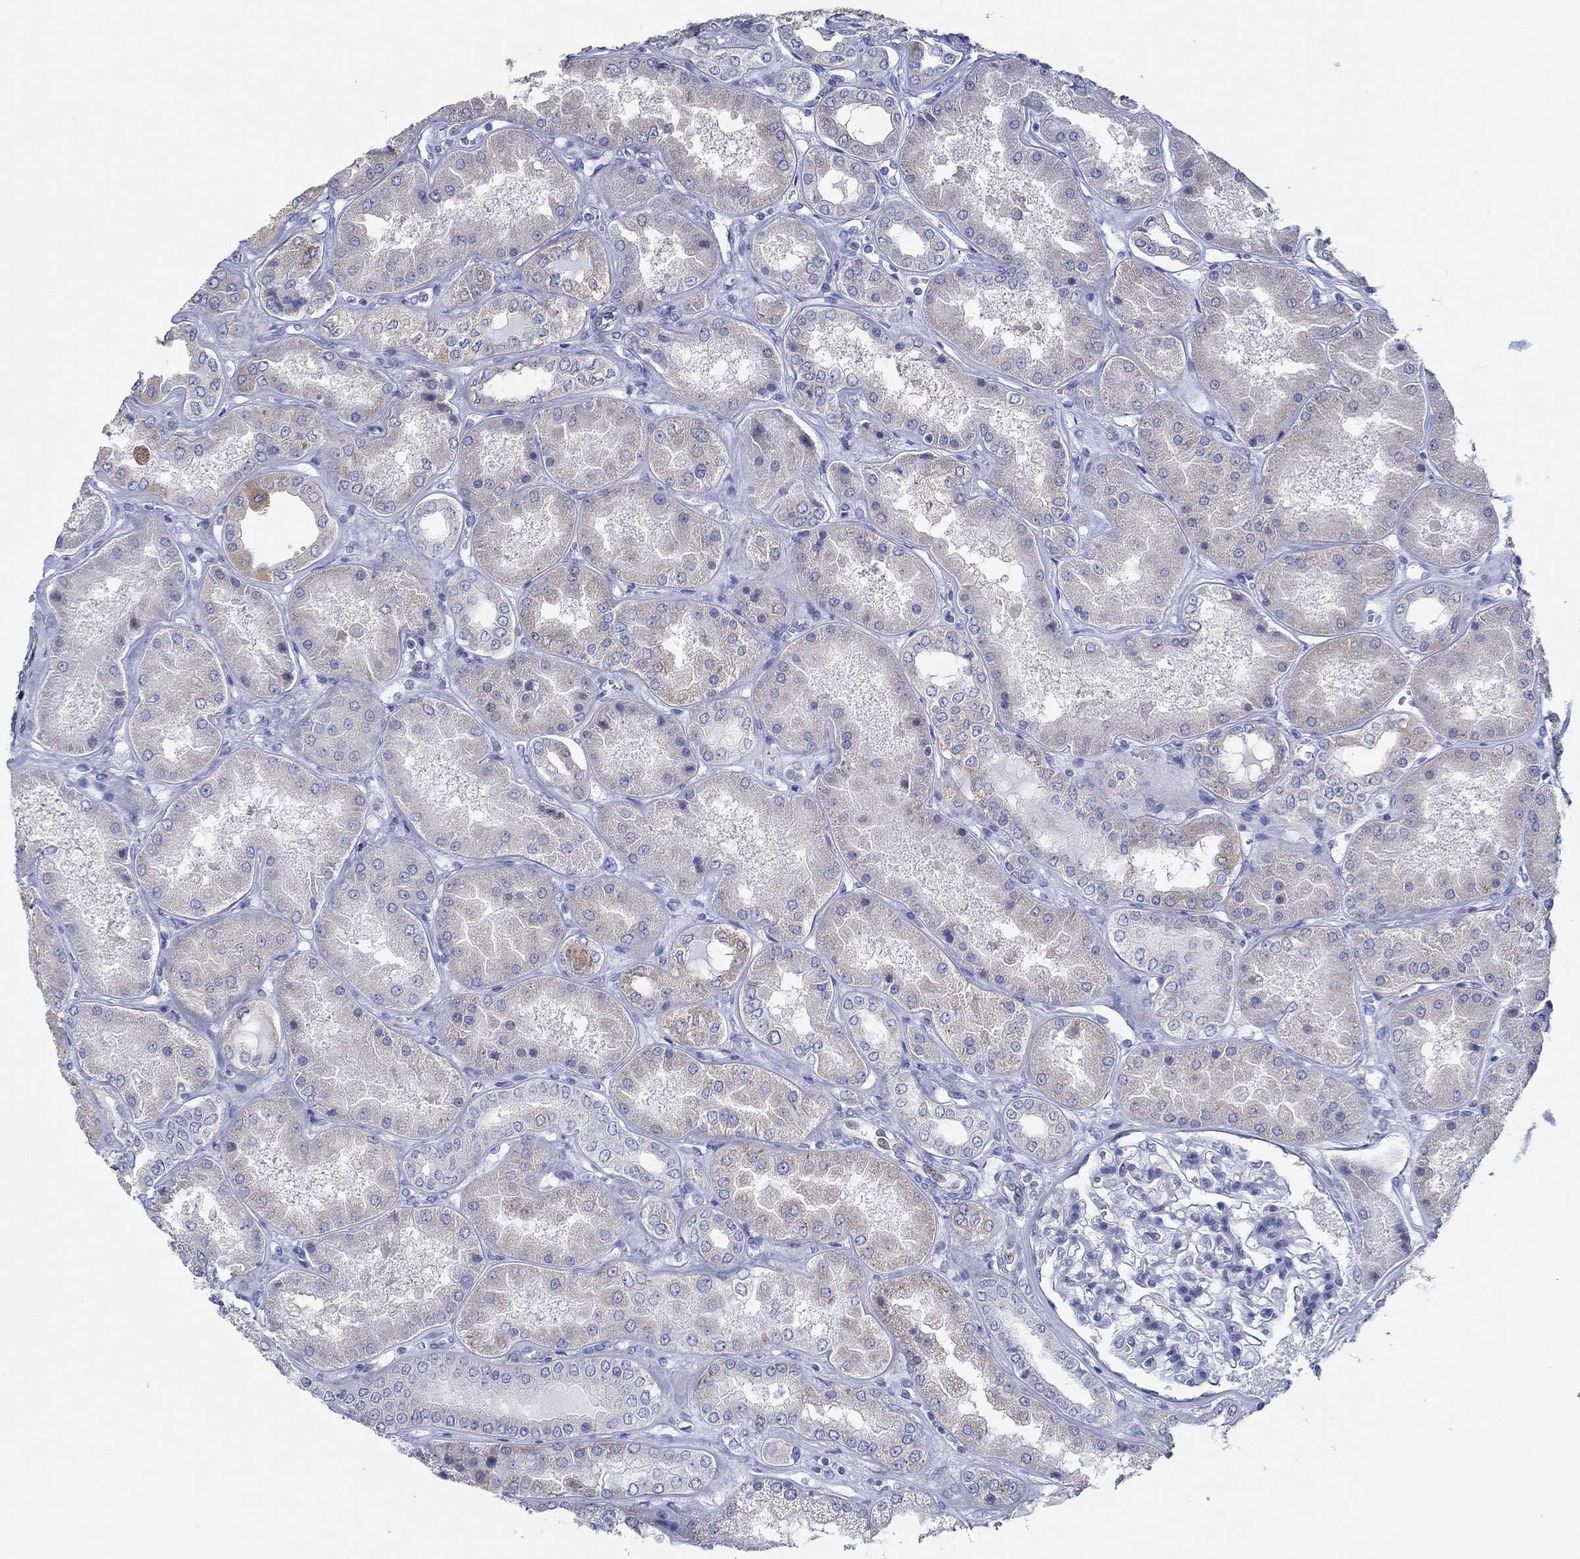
{"staining": {"intensity": "negative", "quantity": "none", "location": "none"}, "tissue": "kidney", "cell_type": "Cells in glomeruli", "image_type": "normal", "snomed": [{"axis": "morphology", "description": "Normal tissue, NOS"}, {"axis": "topography", "description": "Kidney"}], "caption": "Immunohistochemistry (IHC) of benign kidney exhibits no positivity in cells in glomeruli. Nuclei are stained in blue.", "gene": "SLC27A3", "patient": {"sex": "female", "age": 56}}